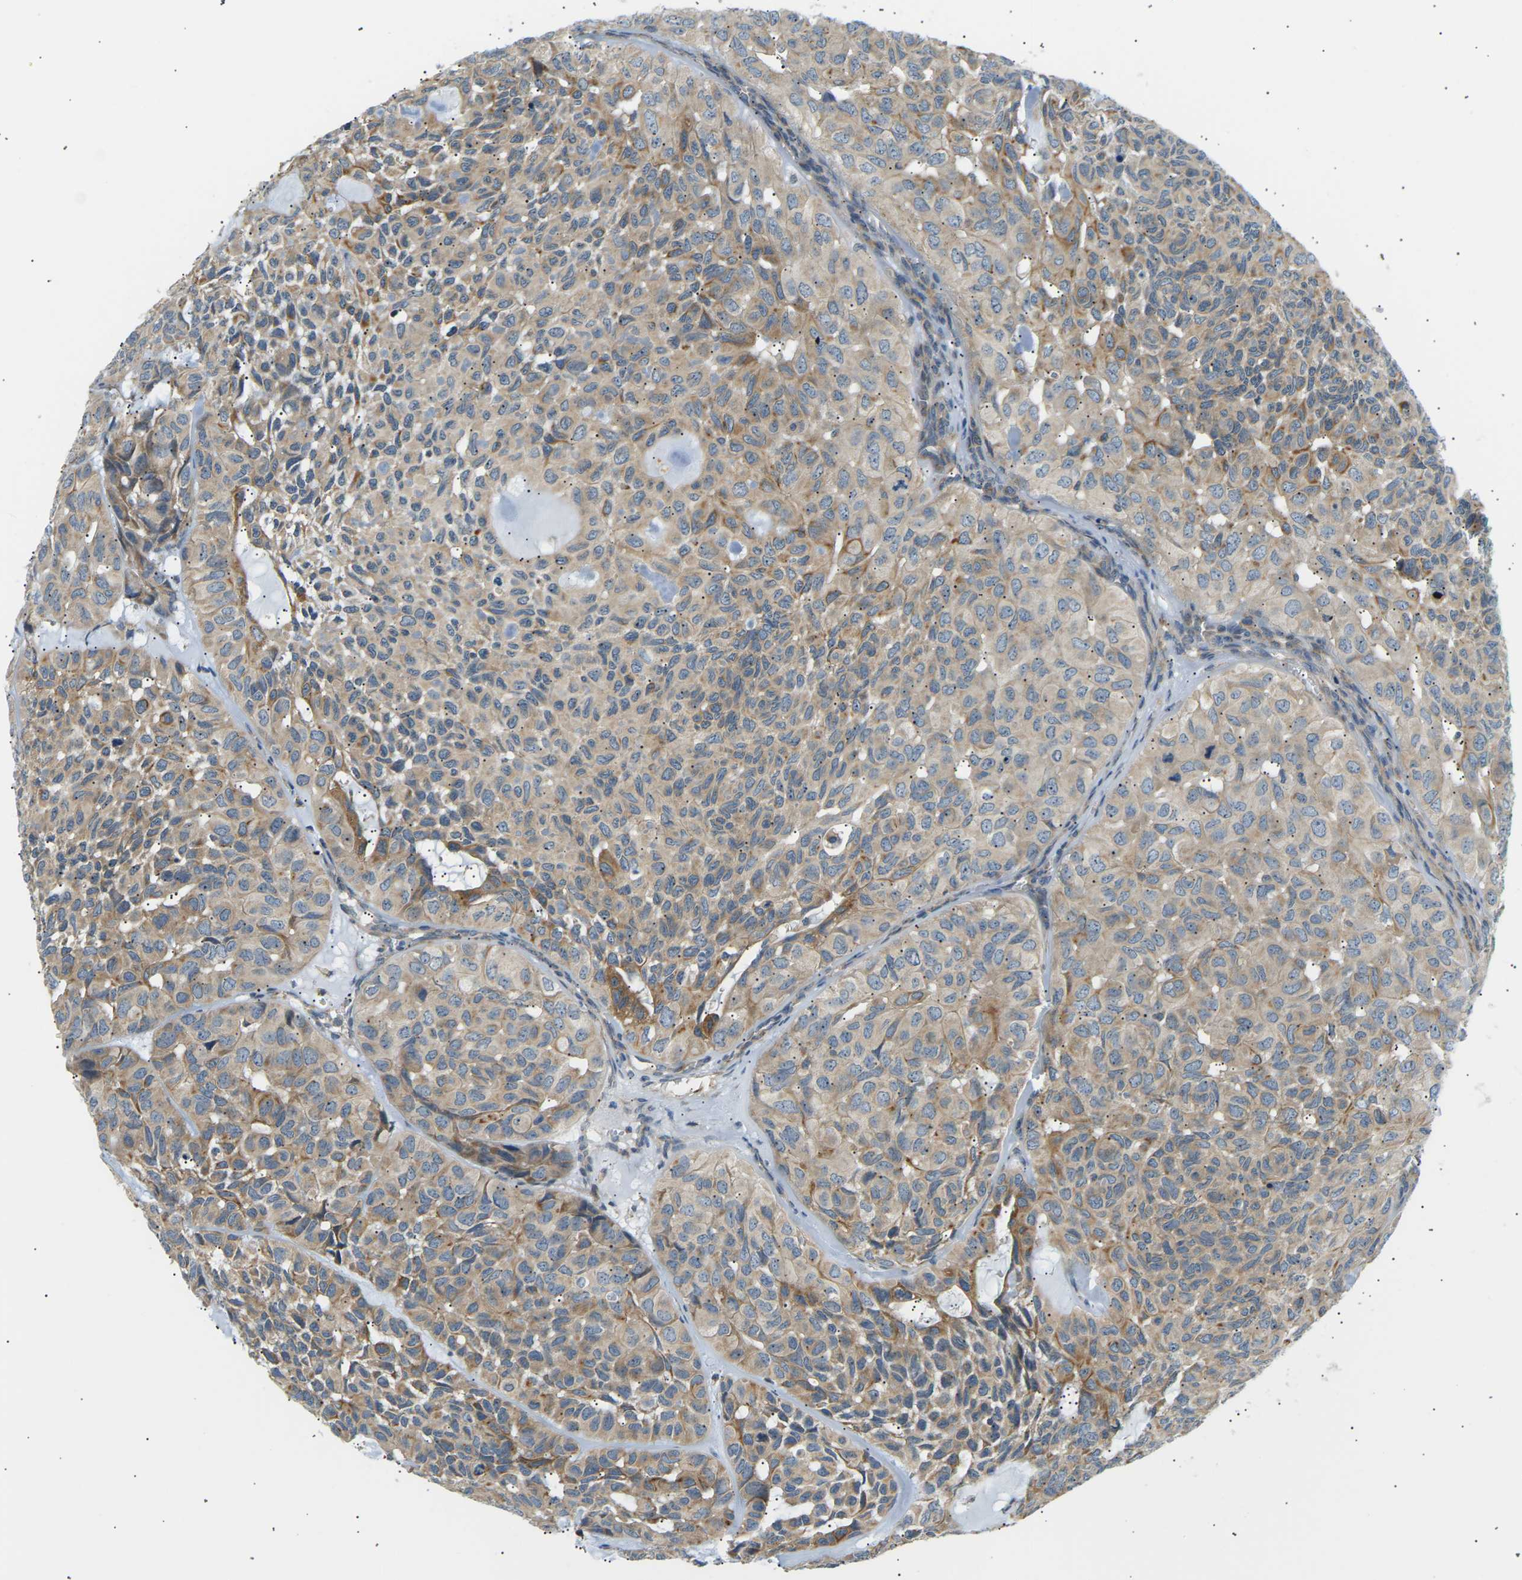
{"staining": {"intensity": "moderate", "quantity": ">75%", "location": "cytoplasmic/membranous"}, "tissue": "head and neck cancer", "cell_type": "Tumor cells", "image_type": "cancer", "snomed": [{"axis": "morphology", "description": "Adenocarcinoma, NOS"}, {"axis": "topography", "description": "Salivary gland, NOS"}, {"axis": "topography", "description": "Head-Neck"}], "caption": "A brown stain shows moderate cytoplasmic/membranous staining of a protein in head and neck cancer (adenocarcinoma) tumor cells.", "gene": "TBC1D8", "patient": {"sex": "female", "age": 76}}